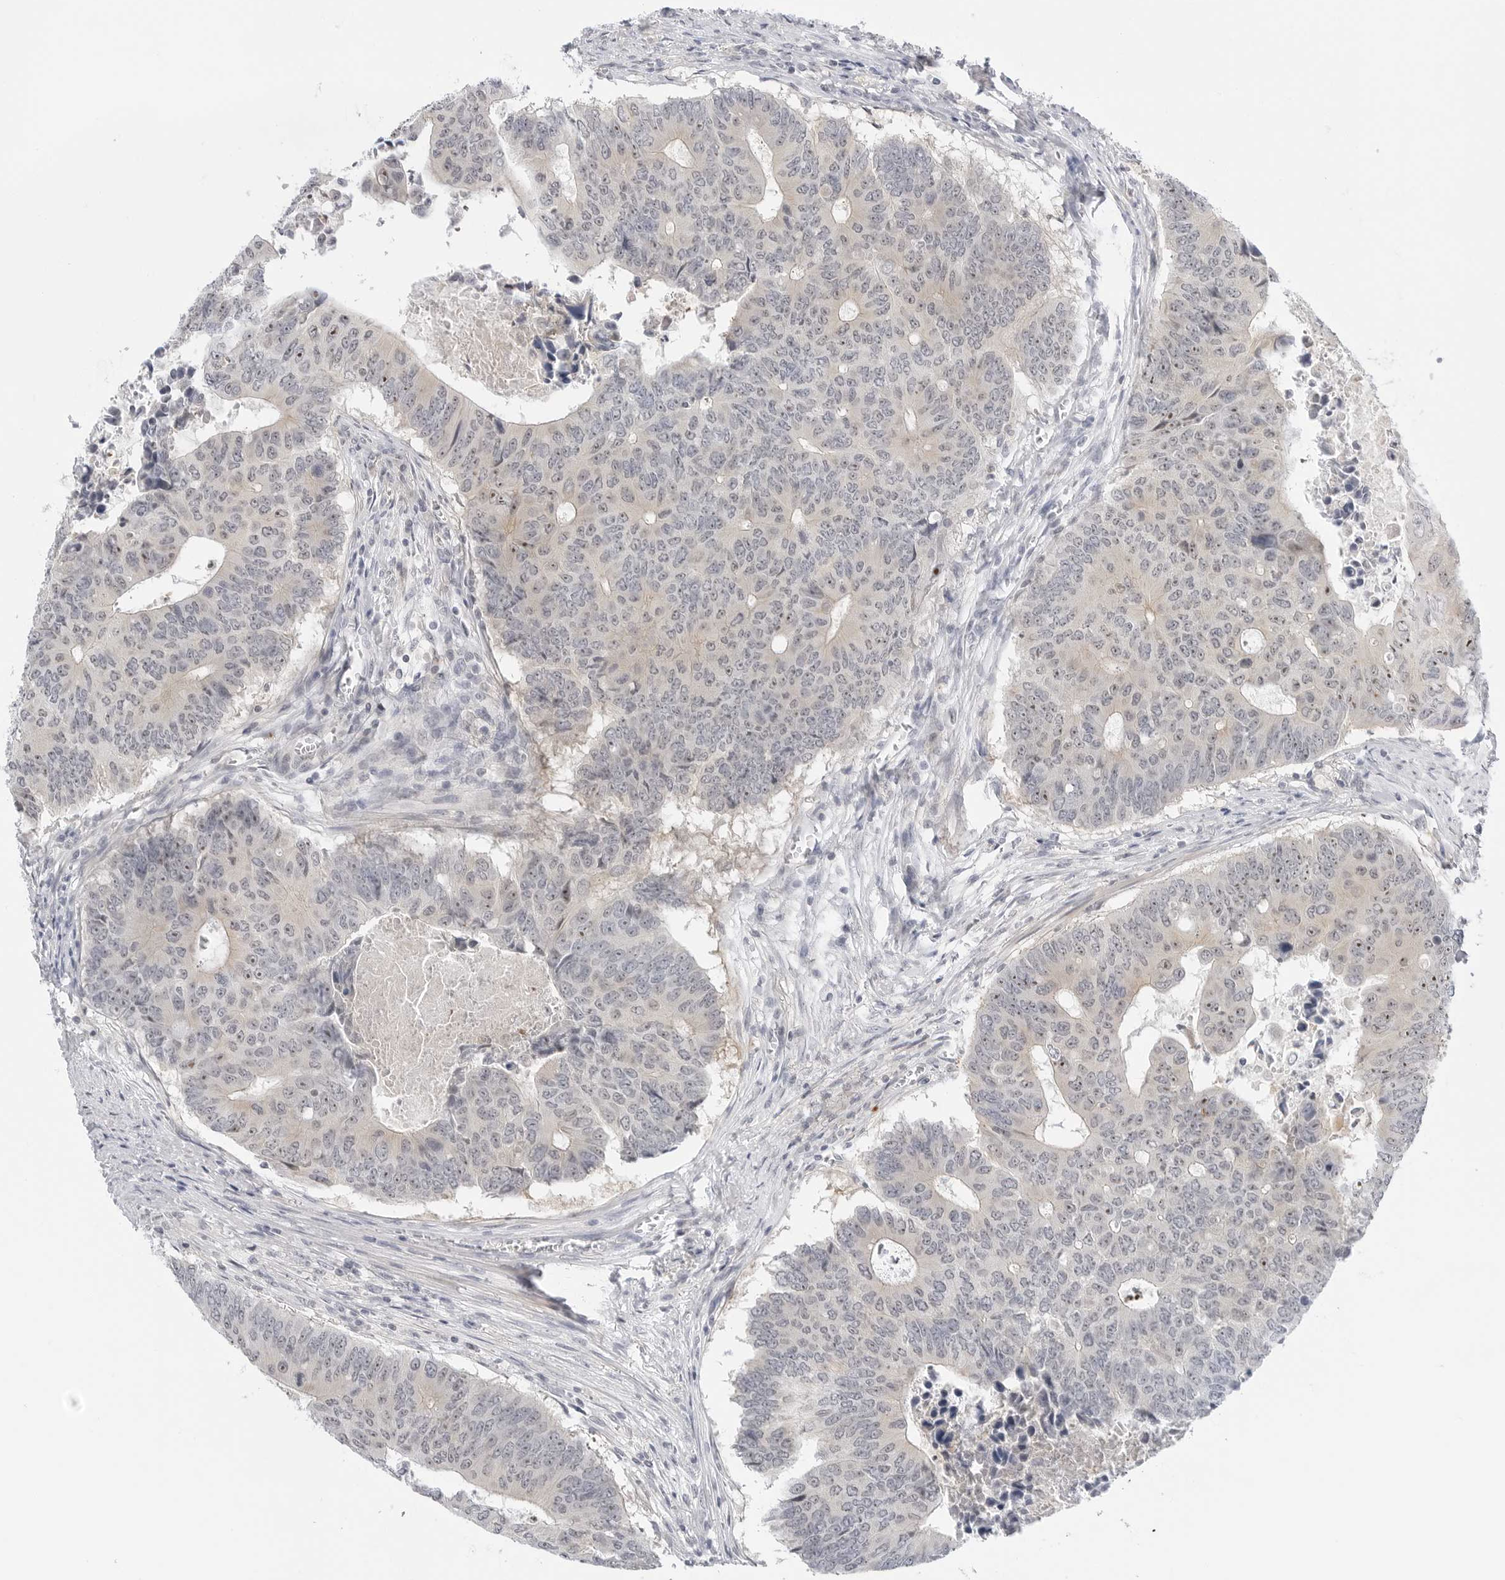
{"staining": {"intensity": "weak", "quantity": "25%-75%", "location": "cytoplasmic/membranous,nuclear"}, "tissue": "colorectal cancer", "cell_type": "Tumor cells", "image_type": "cancer", "snomed": [{"axis": "morphology", "description": "Adenocarcinoma, NOS"}, {"axis": "topography", "description": "Colon"}], "caption": "IHC (DAB) staining of human colorectal adenocarcinoma demonstrates weak cytoplasmic/membranous and nuclear protein staining in approximately 25%-75% of tumor cells.", "gene": "MAP2K5", "patient": {"sex": "male", "age": 87}}